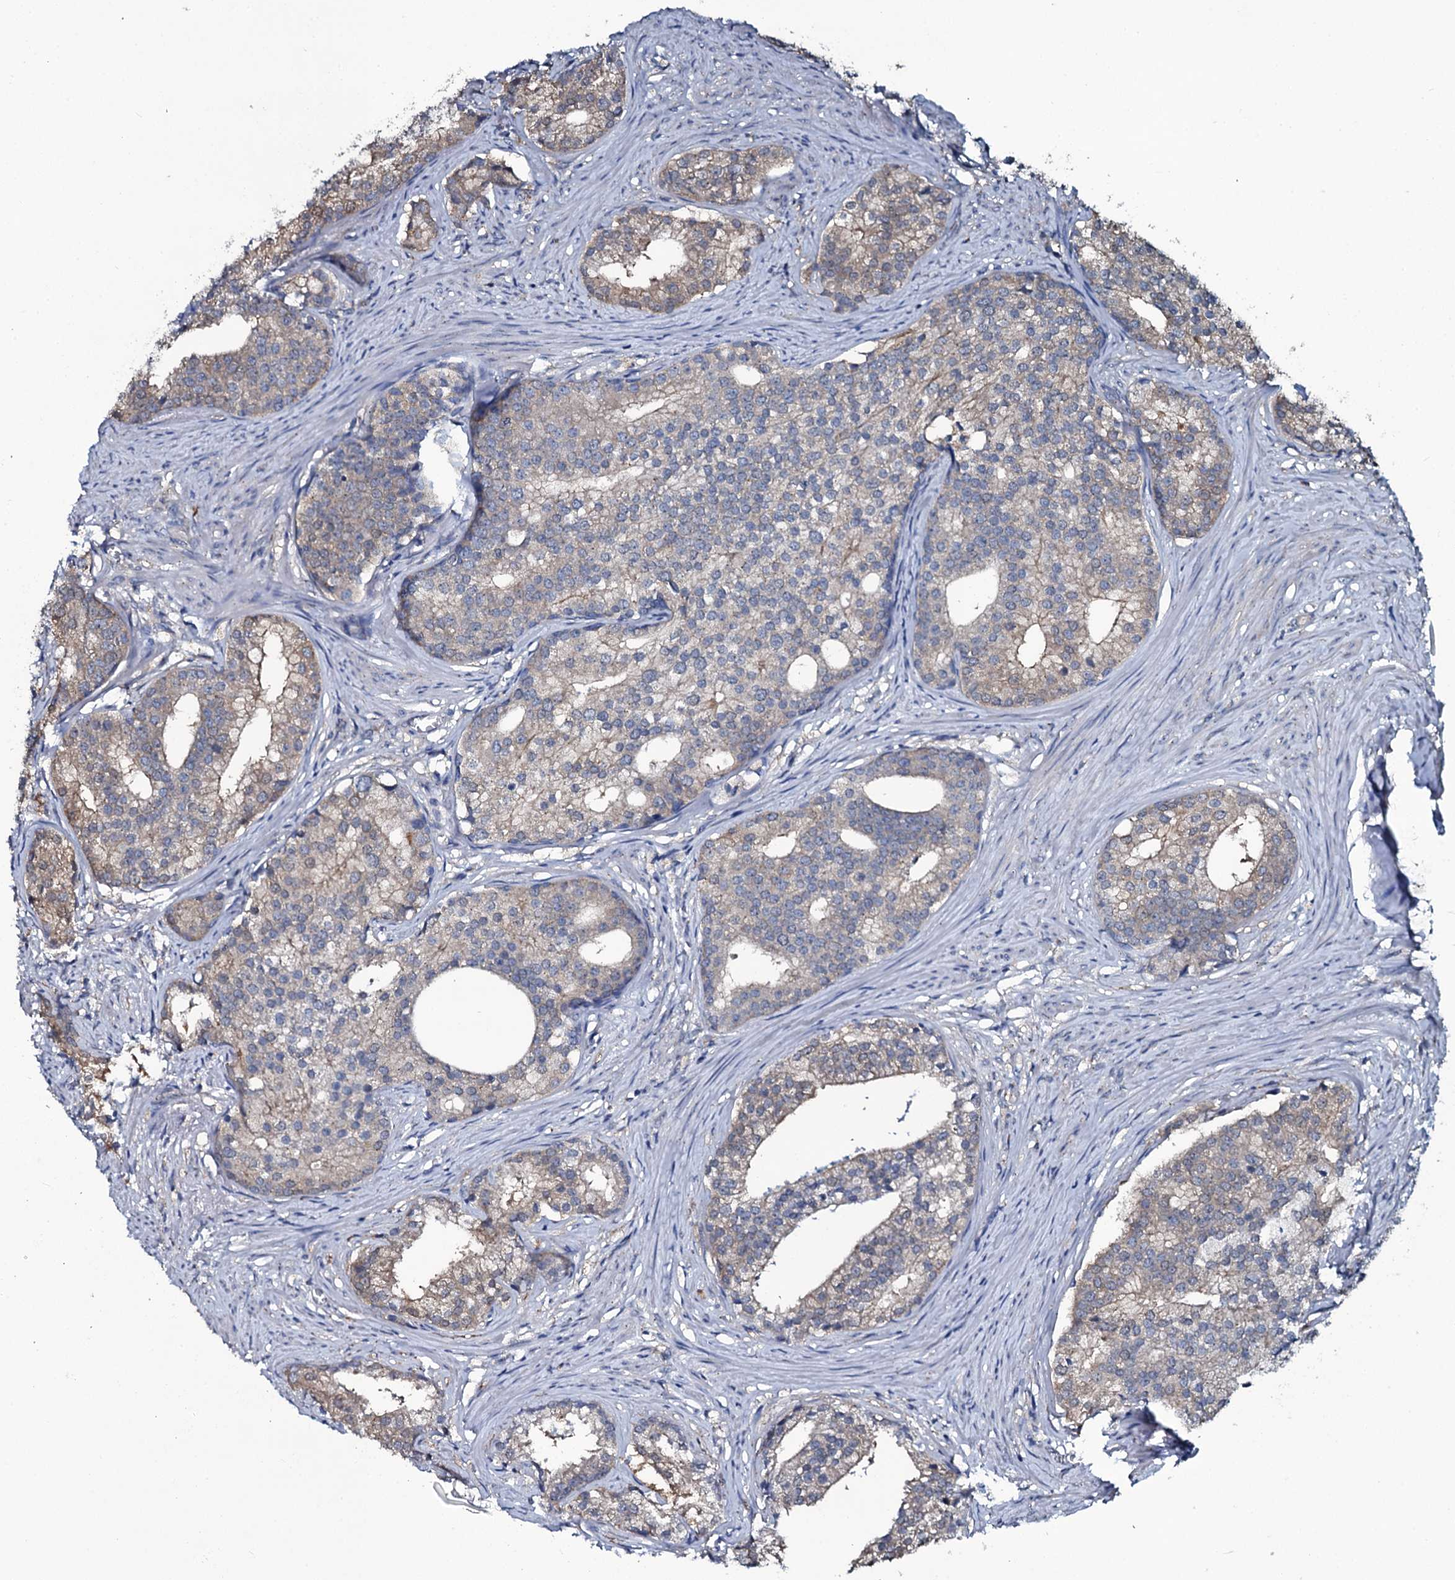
{"staining": {"intensity": "moderate", "quantity": "<25%", "location": "cytoplasmic/membranous"}, "tissue": "prostate cancer", "cell_type": "Tumor cells", "image_type": "cancer", "snomed": [{"axis": "morphology", "description": "Adenocarcinoma, Low grade"}, {"axis": "topography", "description": "Prostate"}], "caption": "Prostate cancer stained for a protein (brown) displays moderate cytoplasmic/membranous positive staining in about <25% of tumor cells.", "gene": "USPL1", "patient": {"sex": "male", "age": 71}}